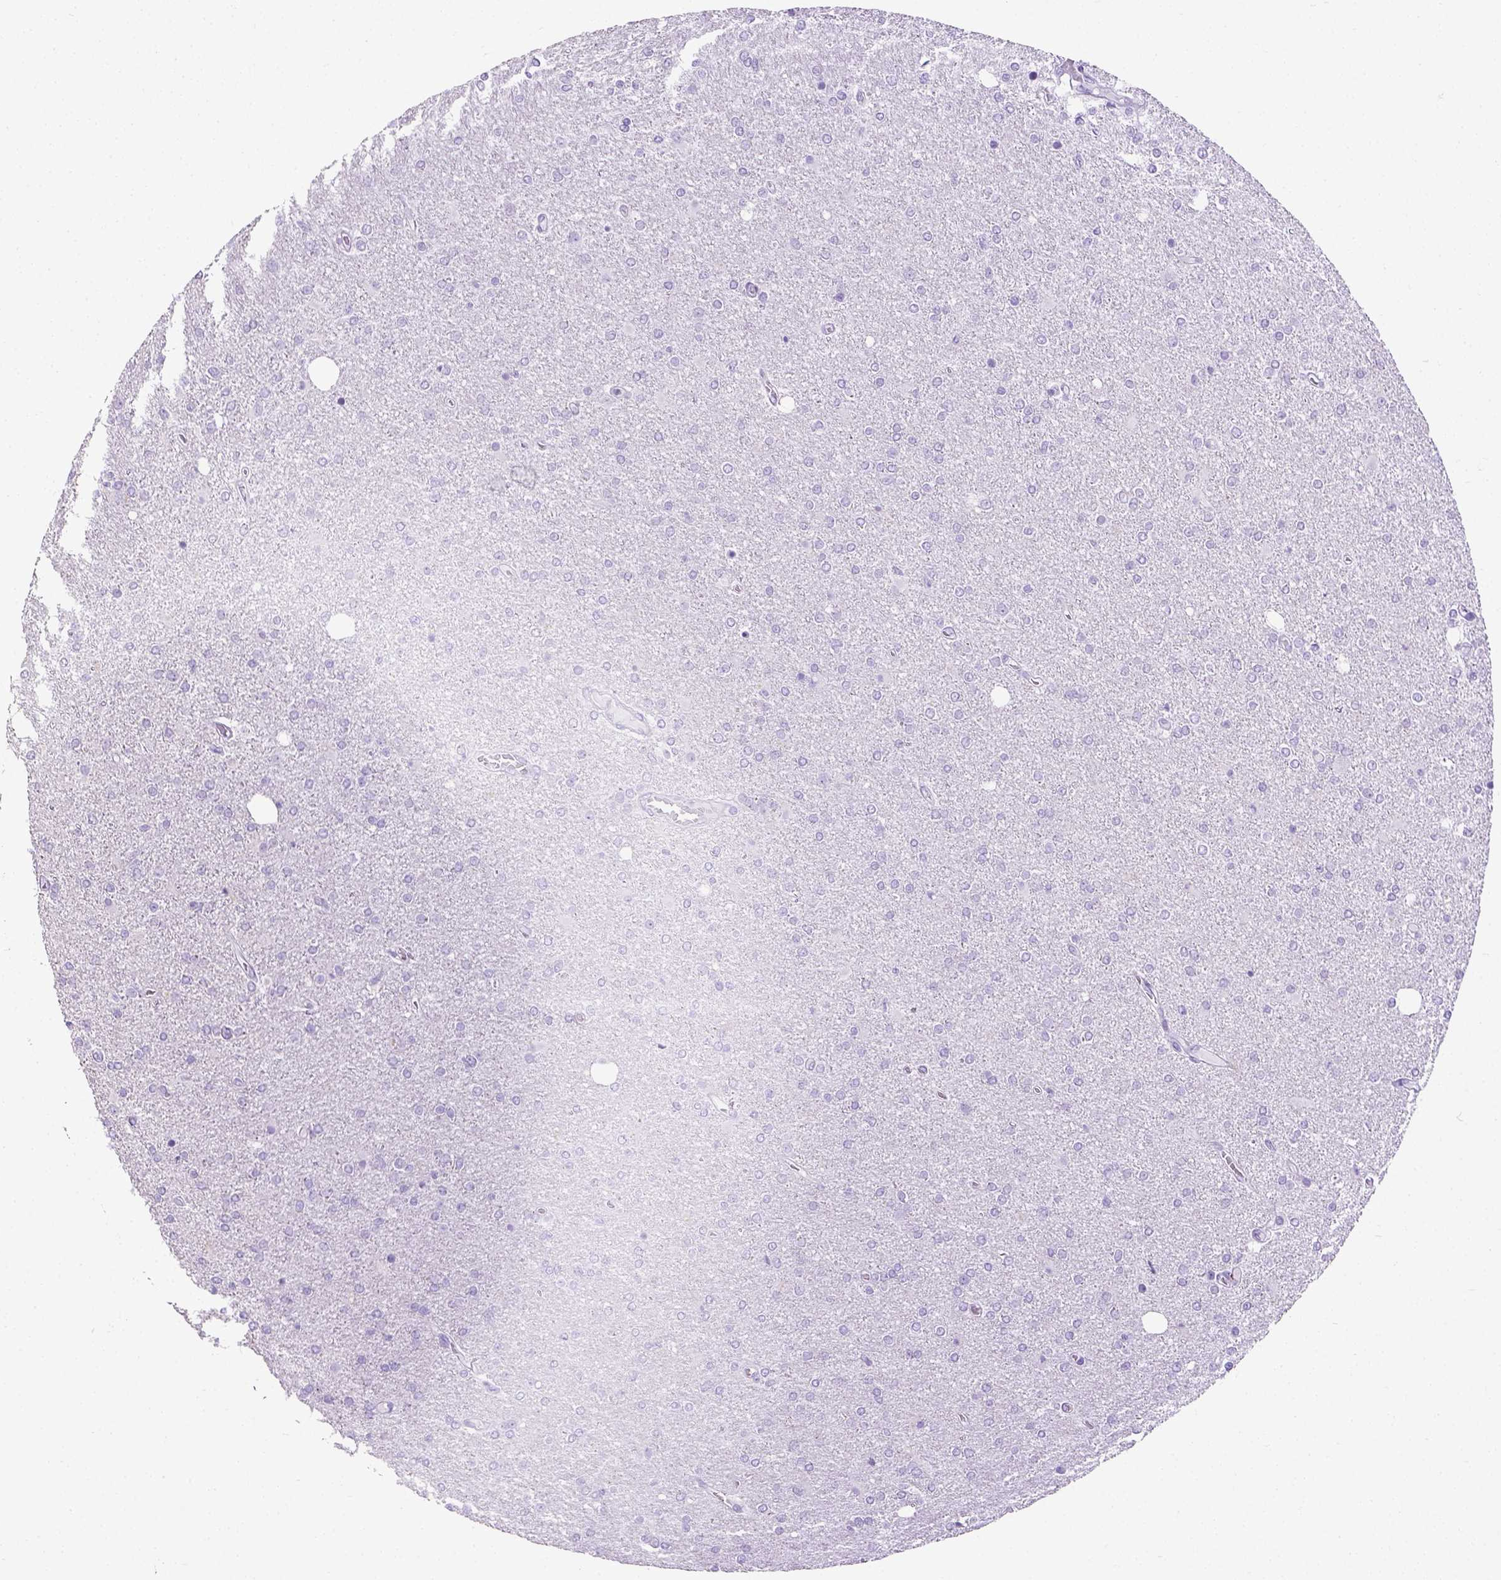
{"staining": {"intensity": "negative", "quantity": "none", "location": "none"}, "tissue": "glioma", "cell_type": "Tumor cells", "image_type": "cancer", "snomed": [{"axis": "morphology", "description": "Glioma, malignant, High grade"}, {"axis": "topography", "description": "Cerebral cortex"}], "caption": "Glioma was stained to show a protein in brown. There is no significant expression in tumor cells.", "gene": "LGSN", "patient": {"sex": "male", "age": 70}}